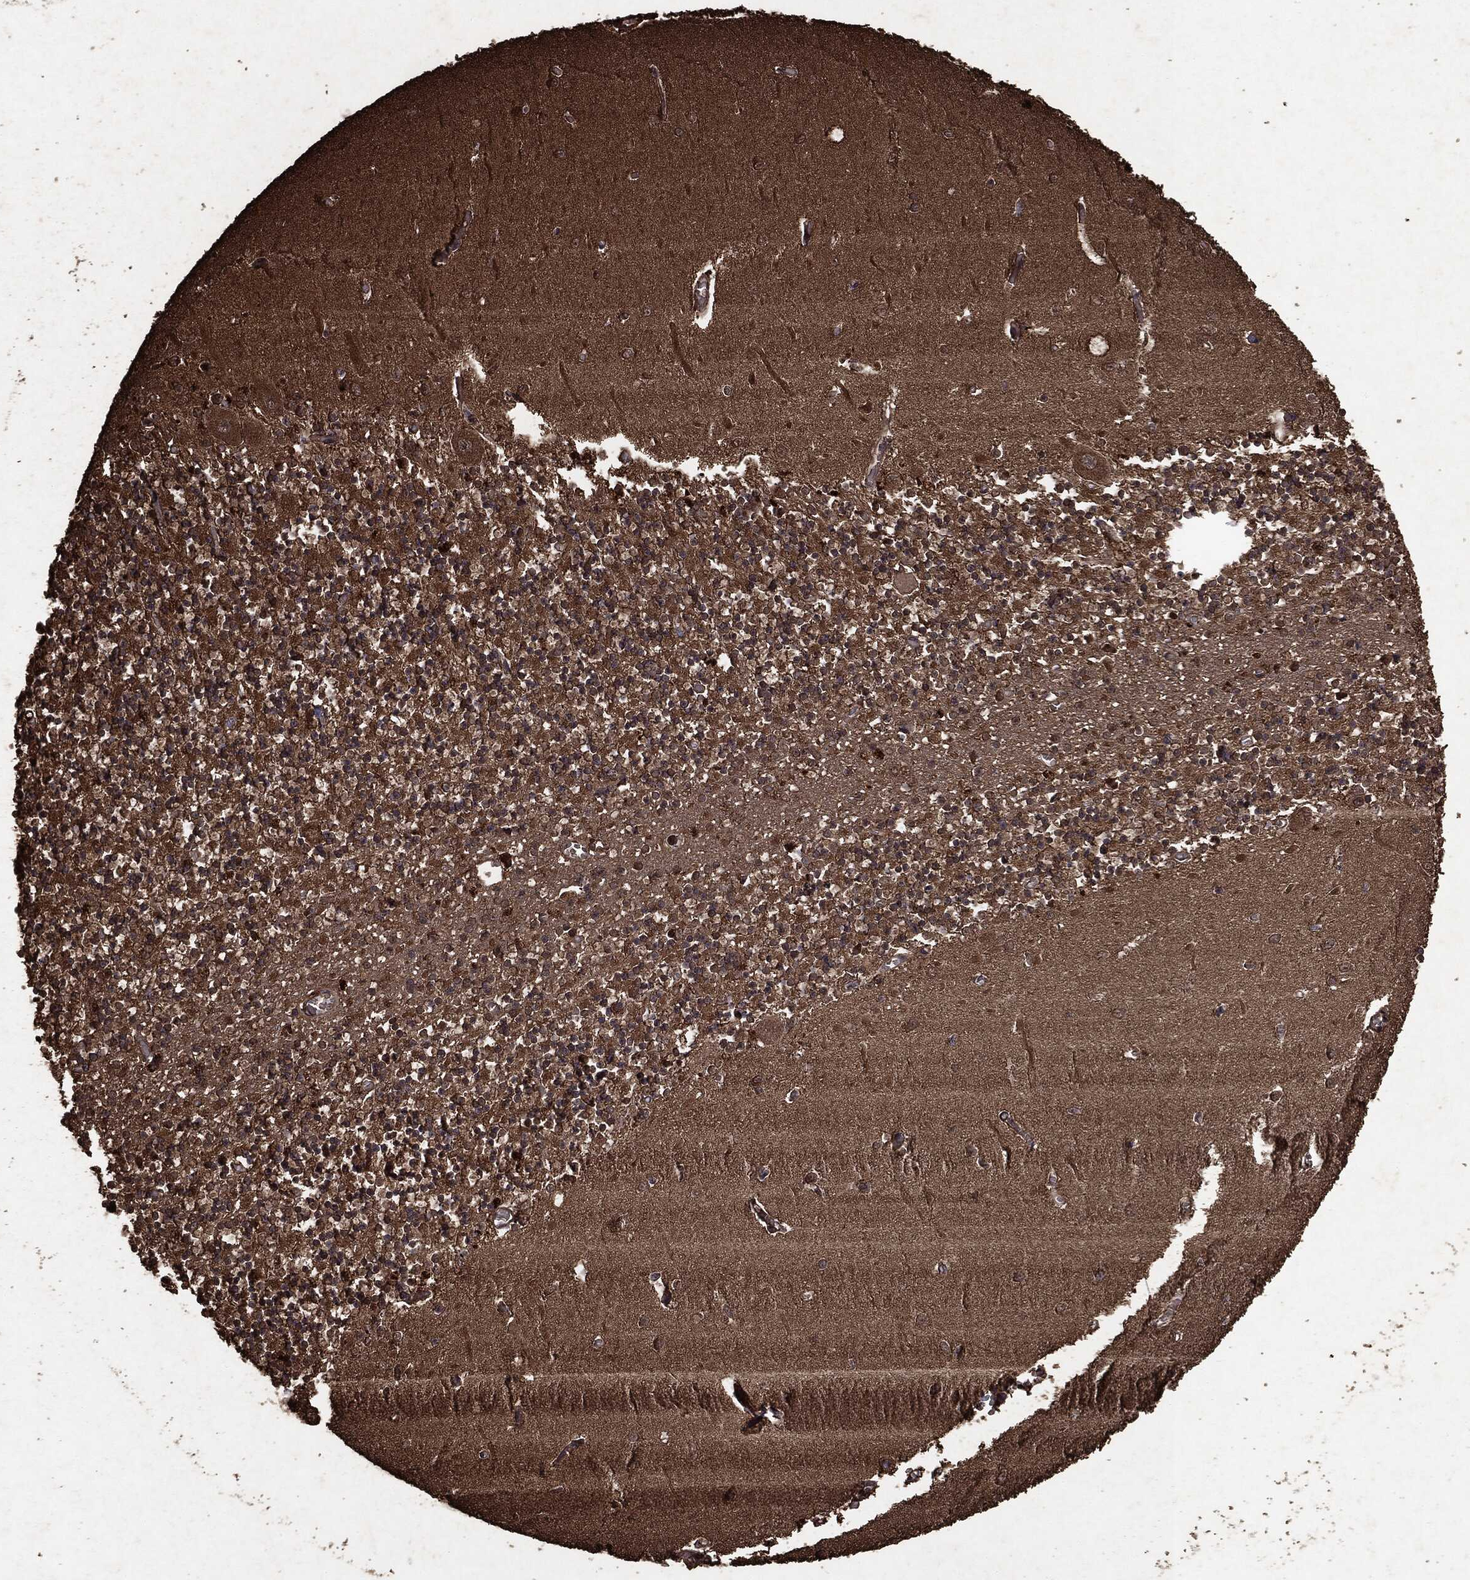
{"staining": {"intensity": "negative", "quantity": "none", "location": "none"}, "tissue": "cerebellum", "cell_type": "Cells in granular layer", "image_type": "normal", "snomed": [{"axis": "morphology", "description": "Normal tissue, NOS"}, {"axis": "topography", "description": "Cerebellum"}], "caption": "This is a micrograph of IHC staining of normal cerebellum, which shows no staining in cells in granular layer.", "gene": "ARAF", "patient": {"sex": "female", "age": 64}}